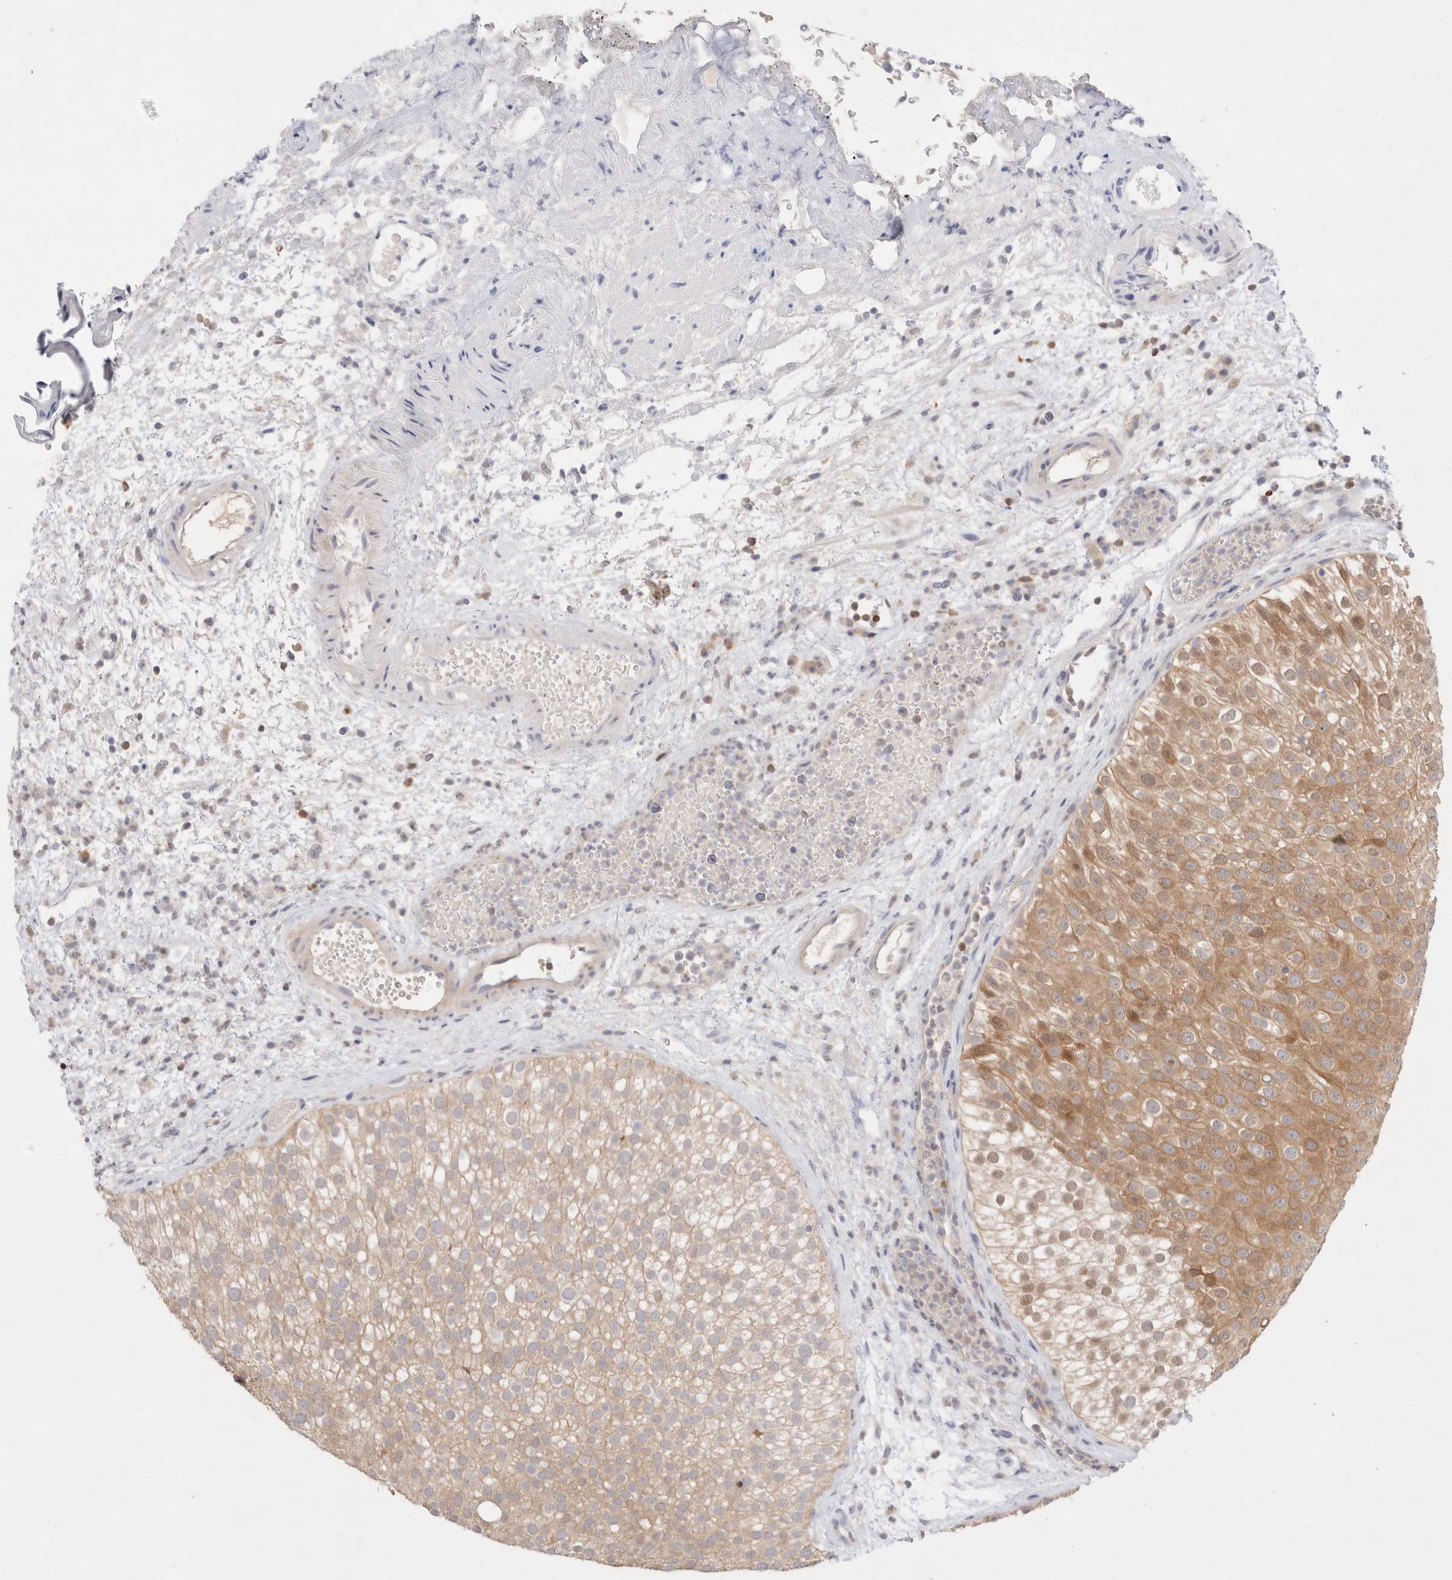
{"staining": {"intensity": "moderate", "quantity": ">75%", "location": "cytoplasmic/membranous,nuclear"}, "tissue": "urothelial cancer", "cell_type": "Tumor cells", "image_type": "cancer", "snomed": [{"axis": "morphology", "description": "Urothelial carcinoma, Low grade"}, {"axis": "topography", "description": "Urinary bladder"}], "caption": "Low-grade urothelial carcinoma was stained to show a protein in brown. There is medium levels of moderate cytoplasmic/membranous and nuclear staining in approximately >75% of tumor cells.", "gene": "STARD10", "patient": {"sex": "male", "age": 78}}